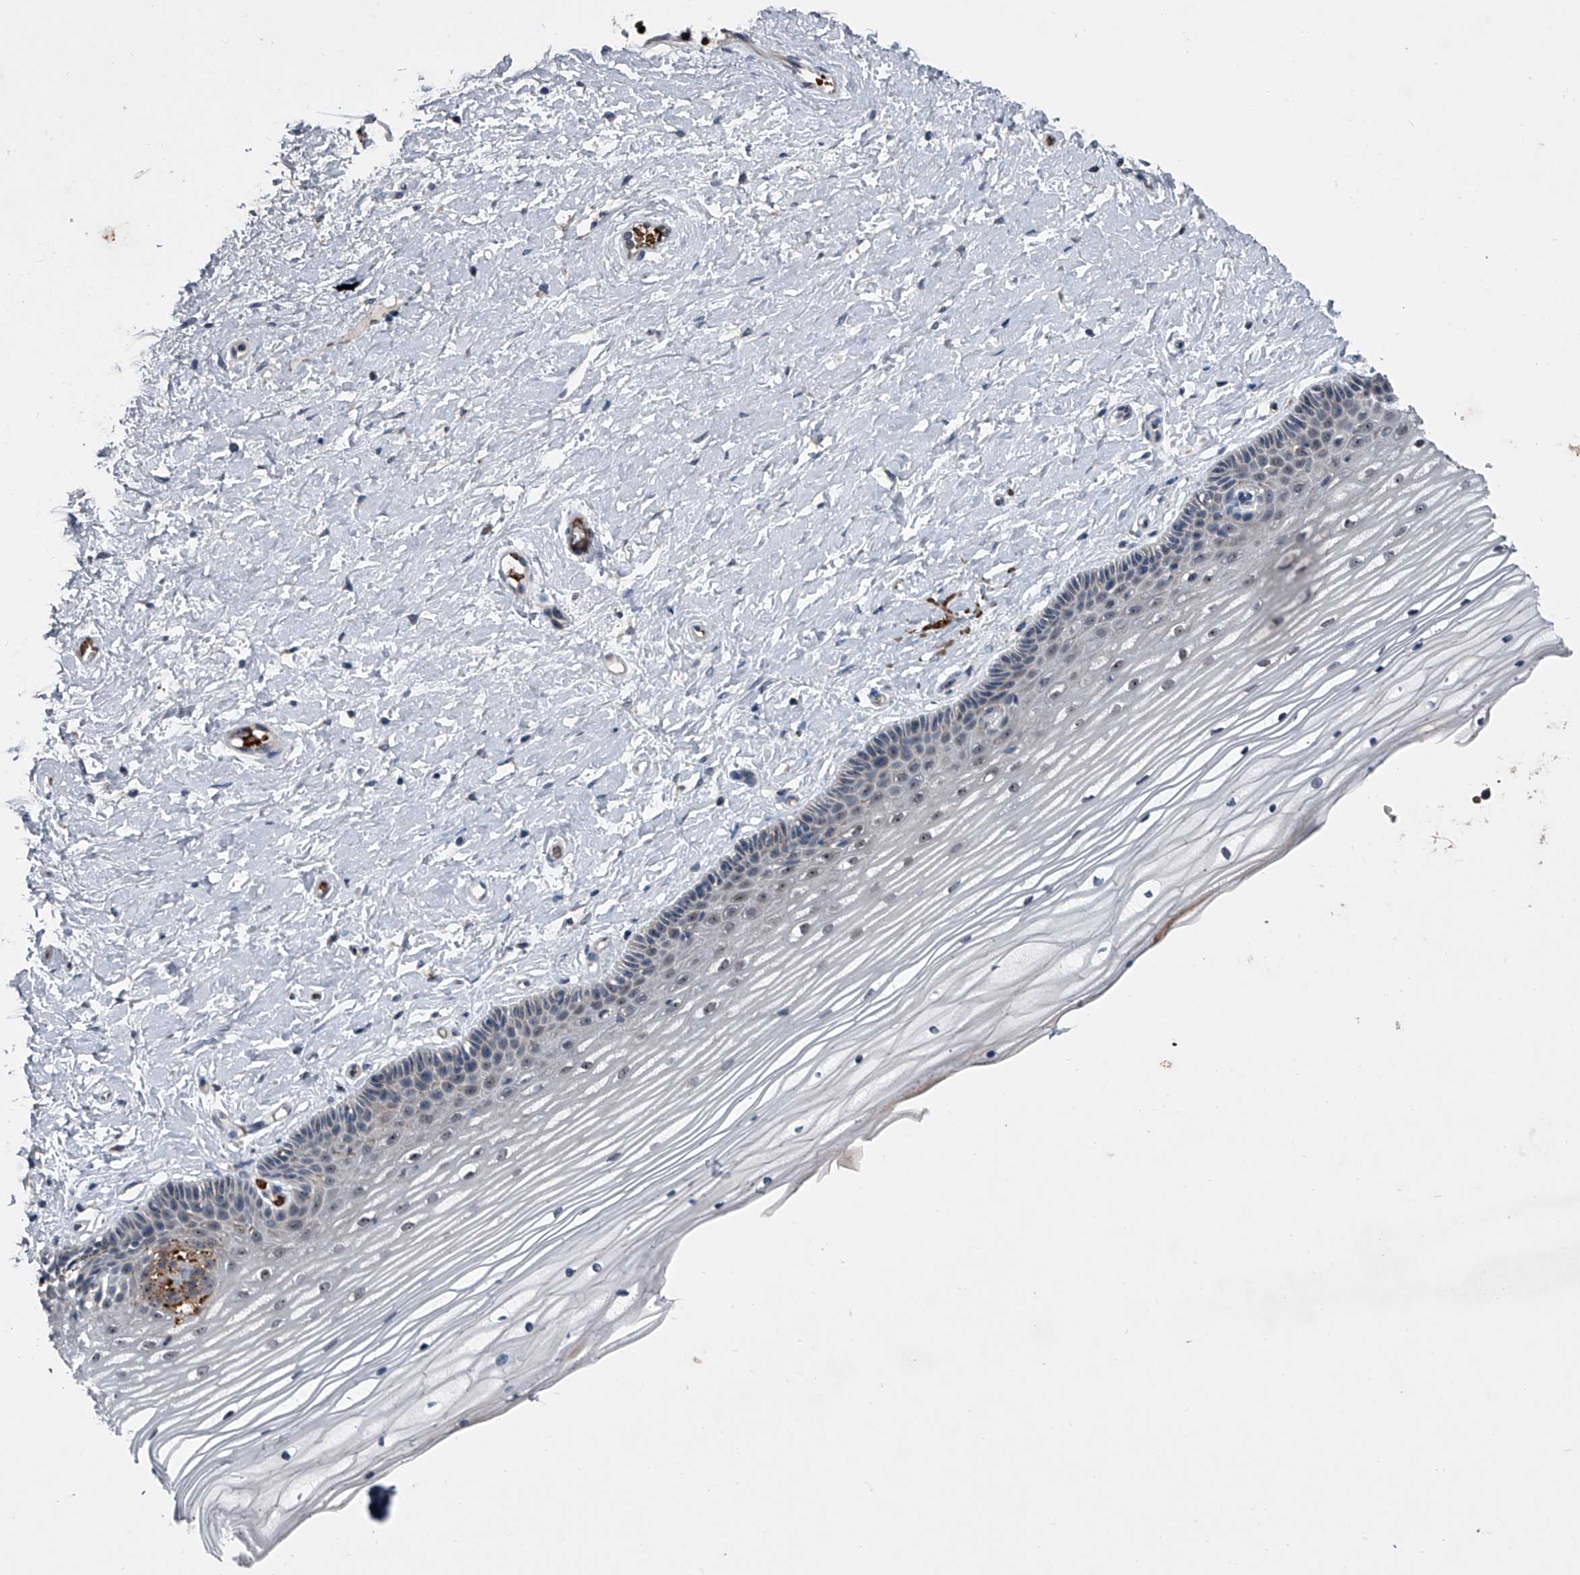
{"staining": {"intensity": "moderate", "quantity": "<25%", "location": "nuclear"}, "tissue": "vagina", "cell_type": "Squamous epithelial cells", "image_type": "normal", "snomed": [{"axis": "morphology", "description": "Normal tissue, NOS"}, {"axis": "topography", "description": "Vagina"}, {"axis": "topography", "description": "Cervix"}], "caption": "Moderate nuclear staining is identified in approximately <25% of squamous epithelial cells in unremarkable vagina. The protein of interest is stained brown, and the nuclei are stained in blue (DAB (3,3'-diaminobenzidine) IHC with brightfield microscopy, high magnification).", "gene": "CEP85L", "patient": {"sex": "female", "age": 40}}